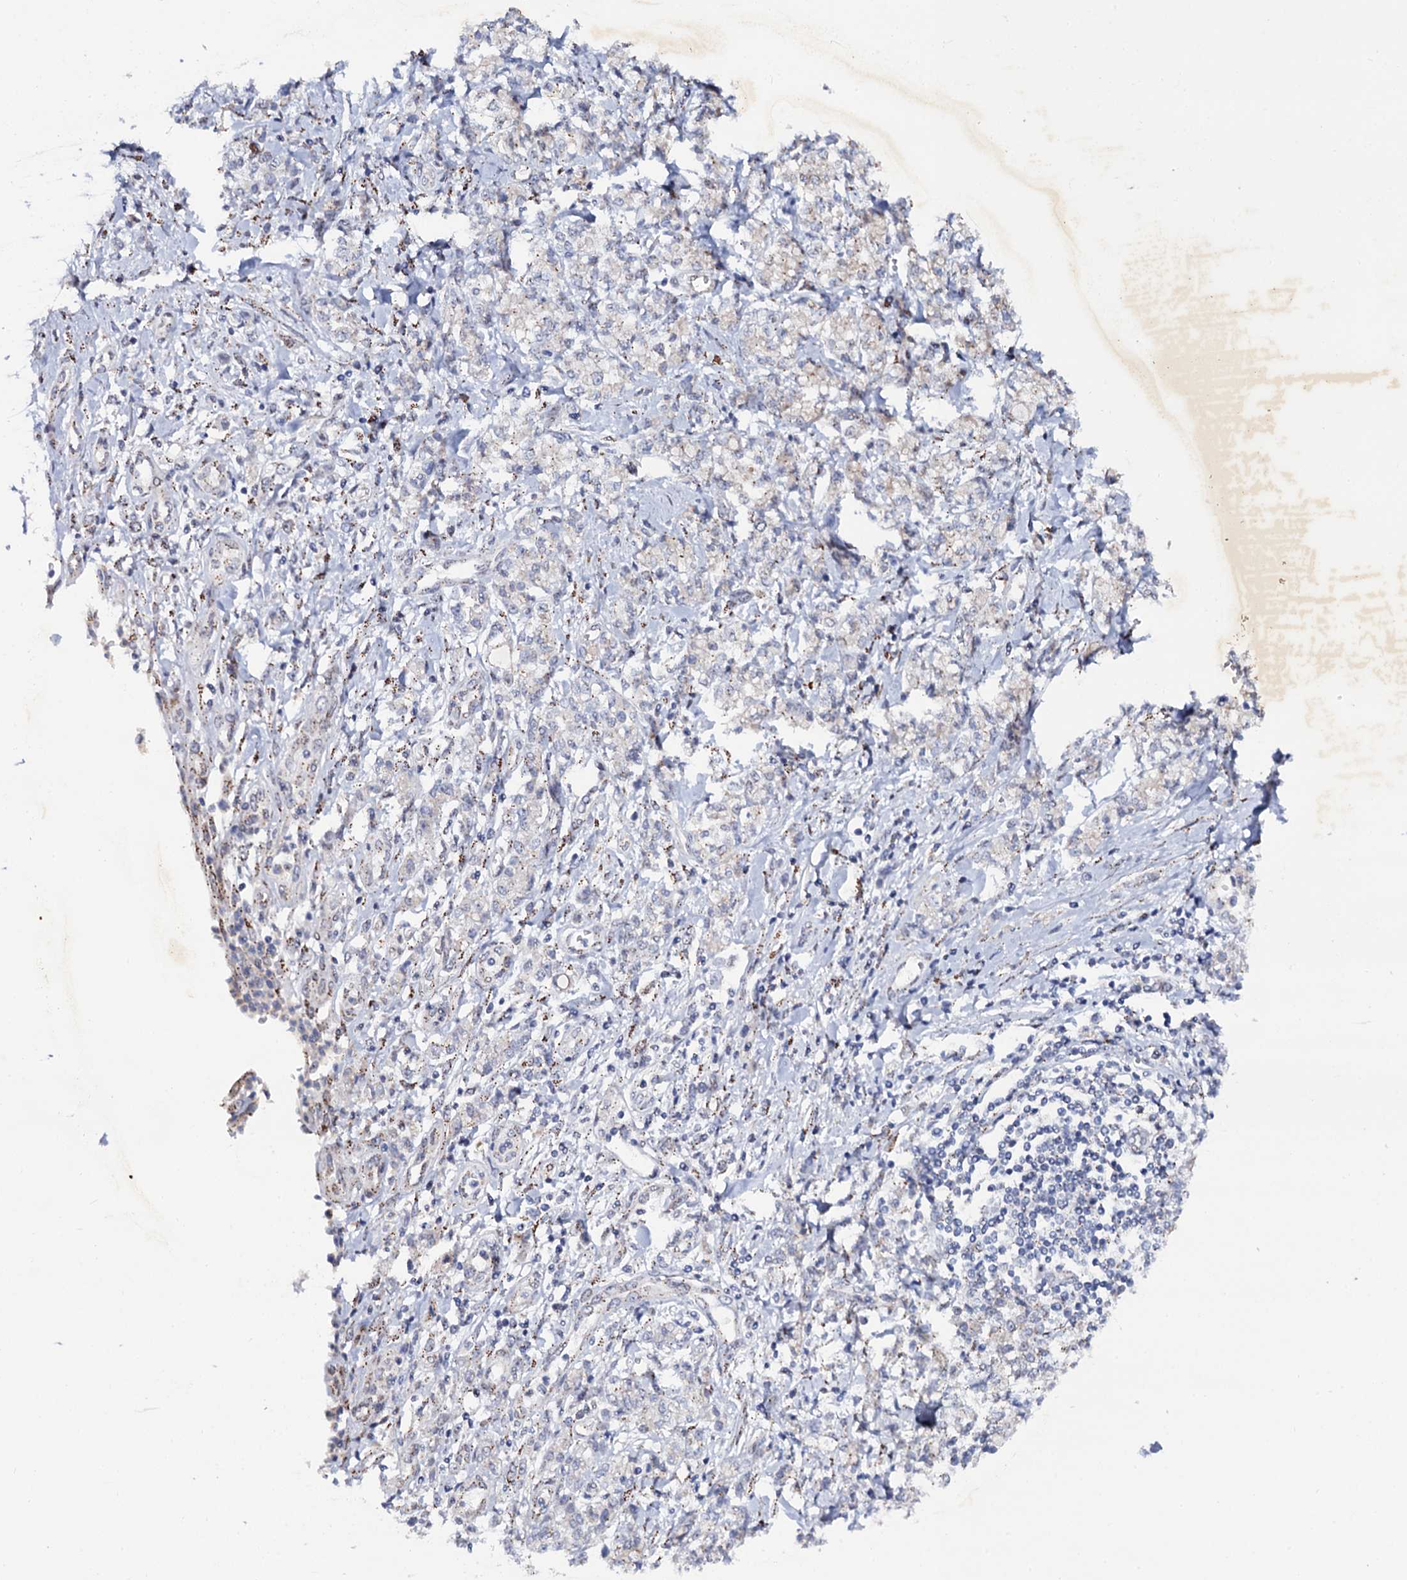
{"staining": {"intensity": "weak", "quantity": "<25%", "location": "cytoplasmic/membranous"}, "tissue": "stomach cancer", "cell_type": "Tumor cells", "image_type": "cancer", "snomed": [{"axis": "morphology", "description": "Adenocarcinoma, NOS"}, {"axis": "topography", "description": "Stomach"}], "caption": "Adenocarcinoma (stomach) was stained to show a protein in brown. There is no significant positivity in tumor cells. (Immunohistochemistry (ihc), brightfield microscopy, high magnification).", "gene": "THAP2", "patient": {"sex": "female", "age": 76}}